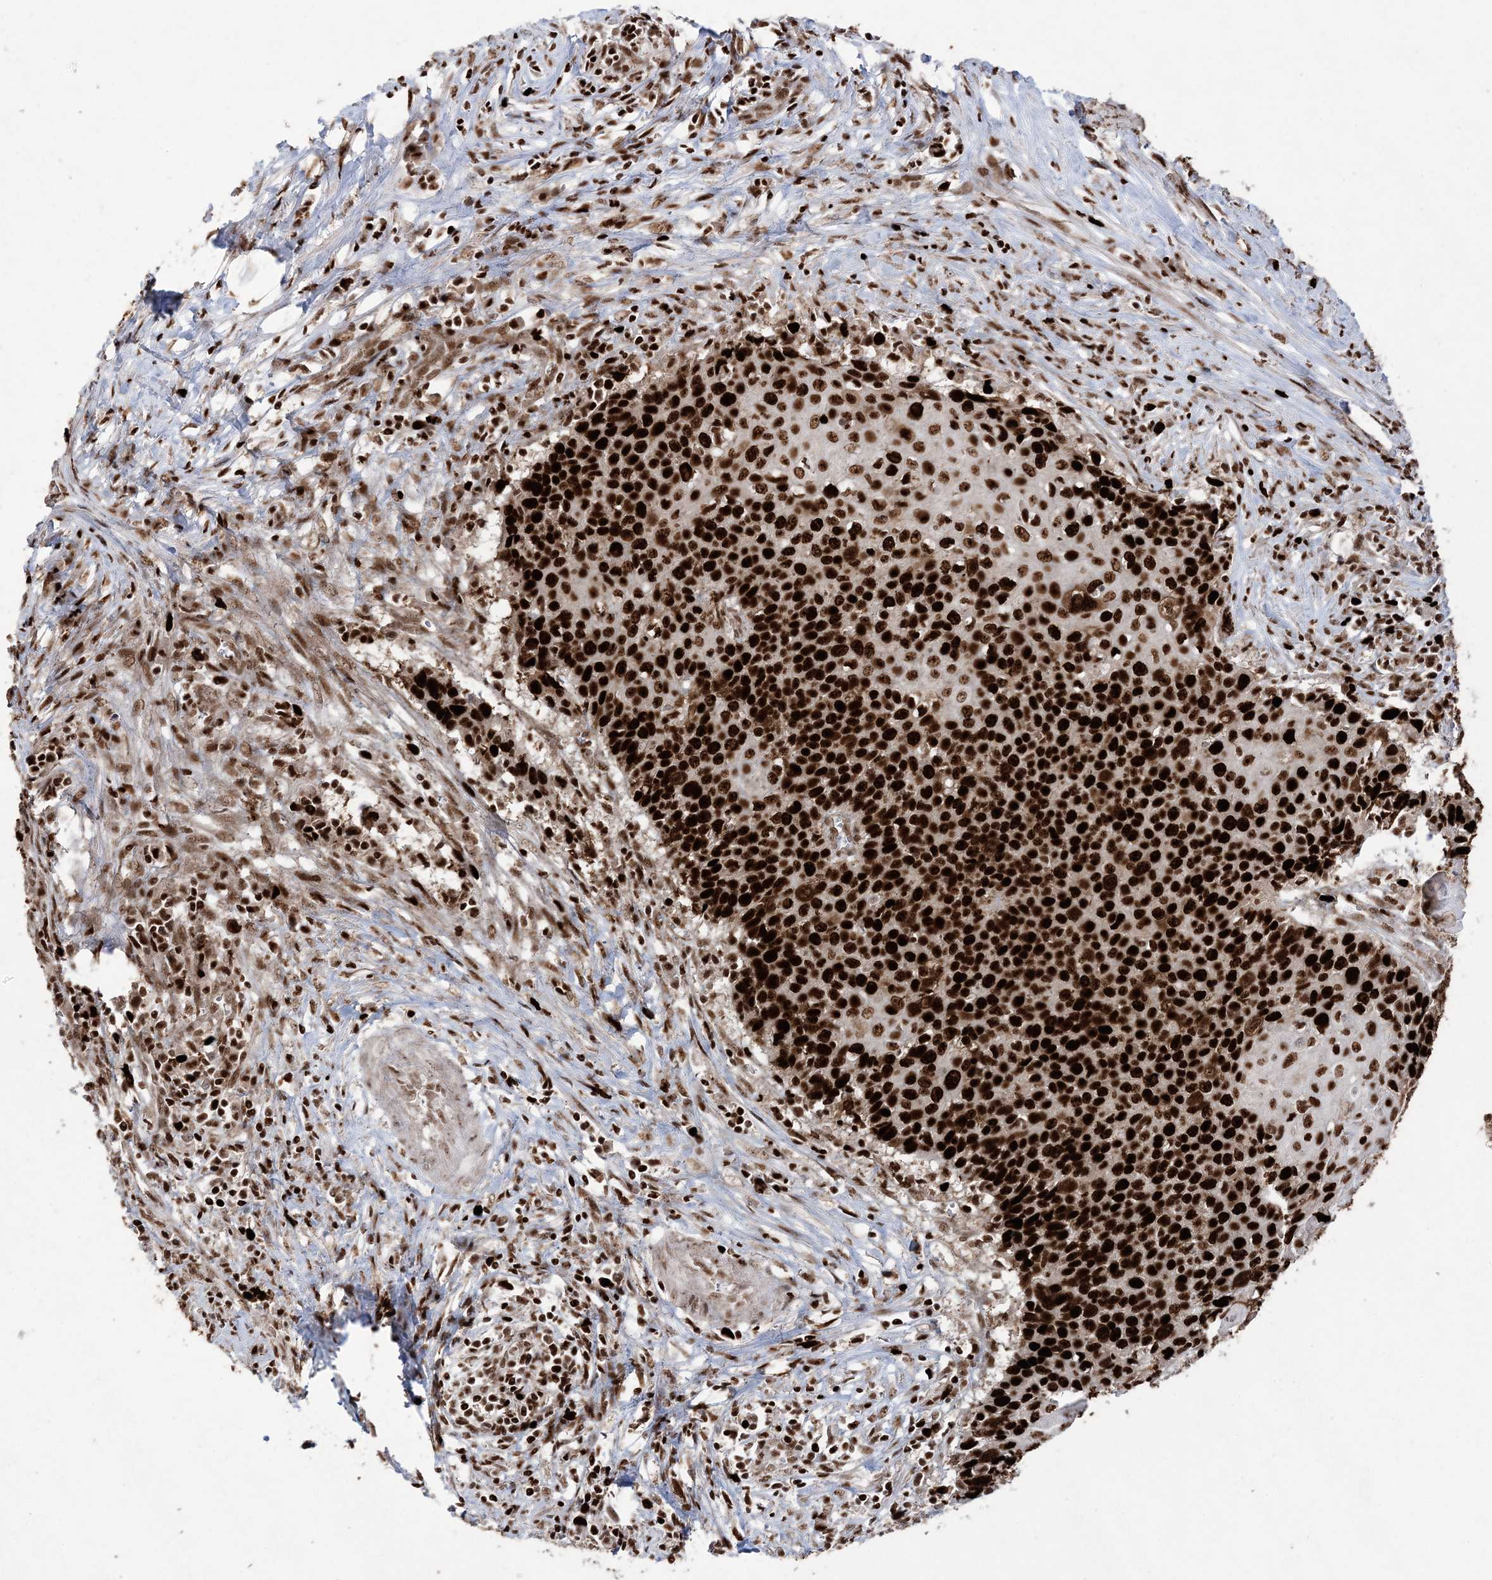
{"staining": {"intensity": "strong", "quantity": ">75%", "location": "cytoplasmic/membranous,nuclear"}, "tissue": "cervical cancer", "cell_type": "Tumor cells", "image_type": "cancer", "snomed": [{"axis": "morphology", "description": "Squamous cell carcinoma, NOS"}, {"axis": "topography", "description": "Cervix"}], "caption": "Protein staining of cervical cancer (squamous cell carcinoma) tissue reveals strong cytoplasmic/membranous and nuclear staining in about >75% of tumor cells. (DAB IHC with brightfield microscopy, high magnification).", "gene": "LIG1", "patient": {"sex": "female", "age": 39}}